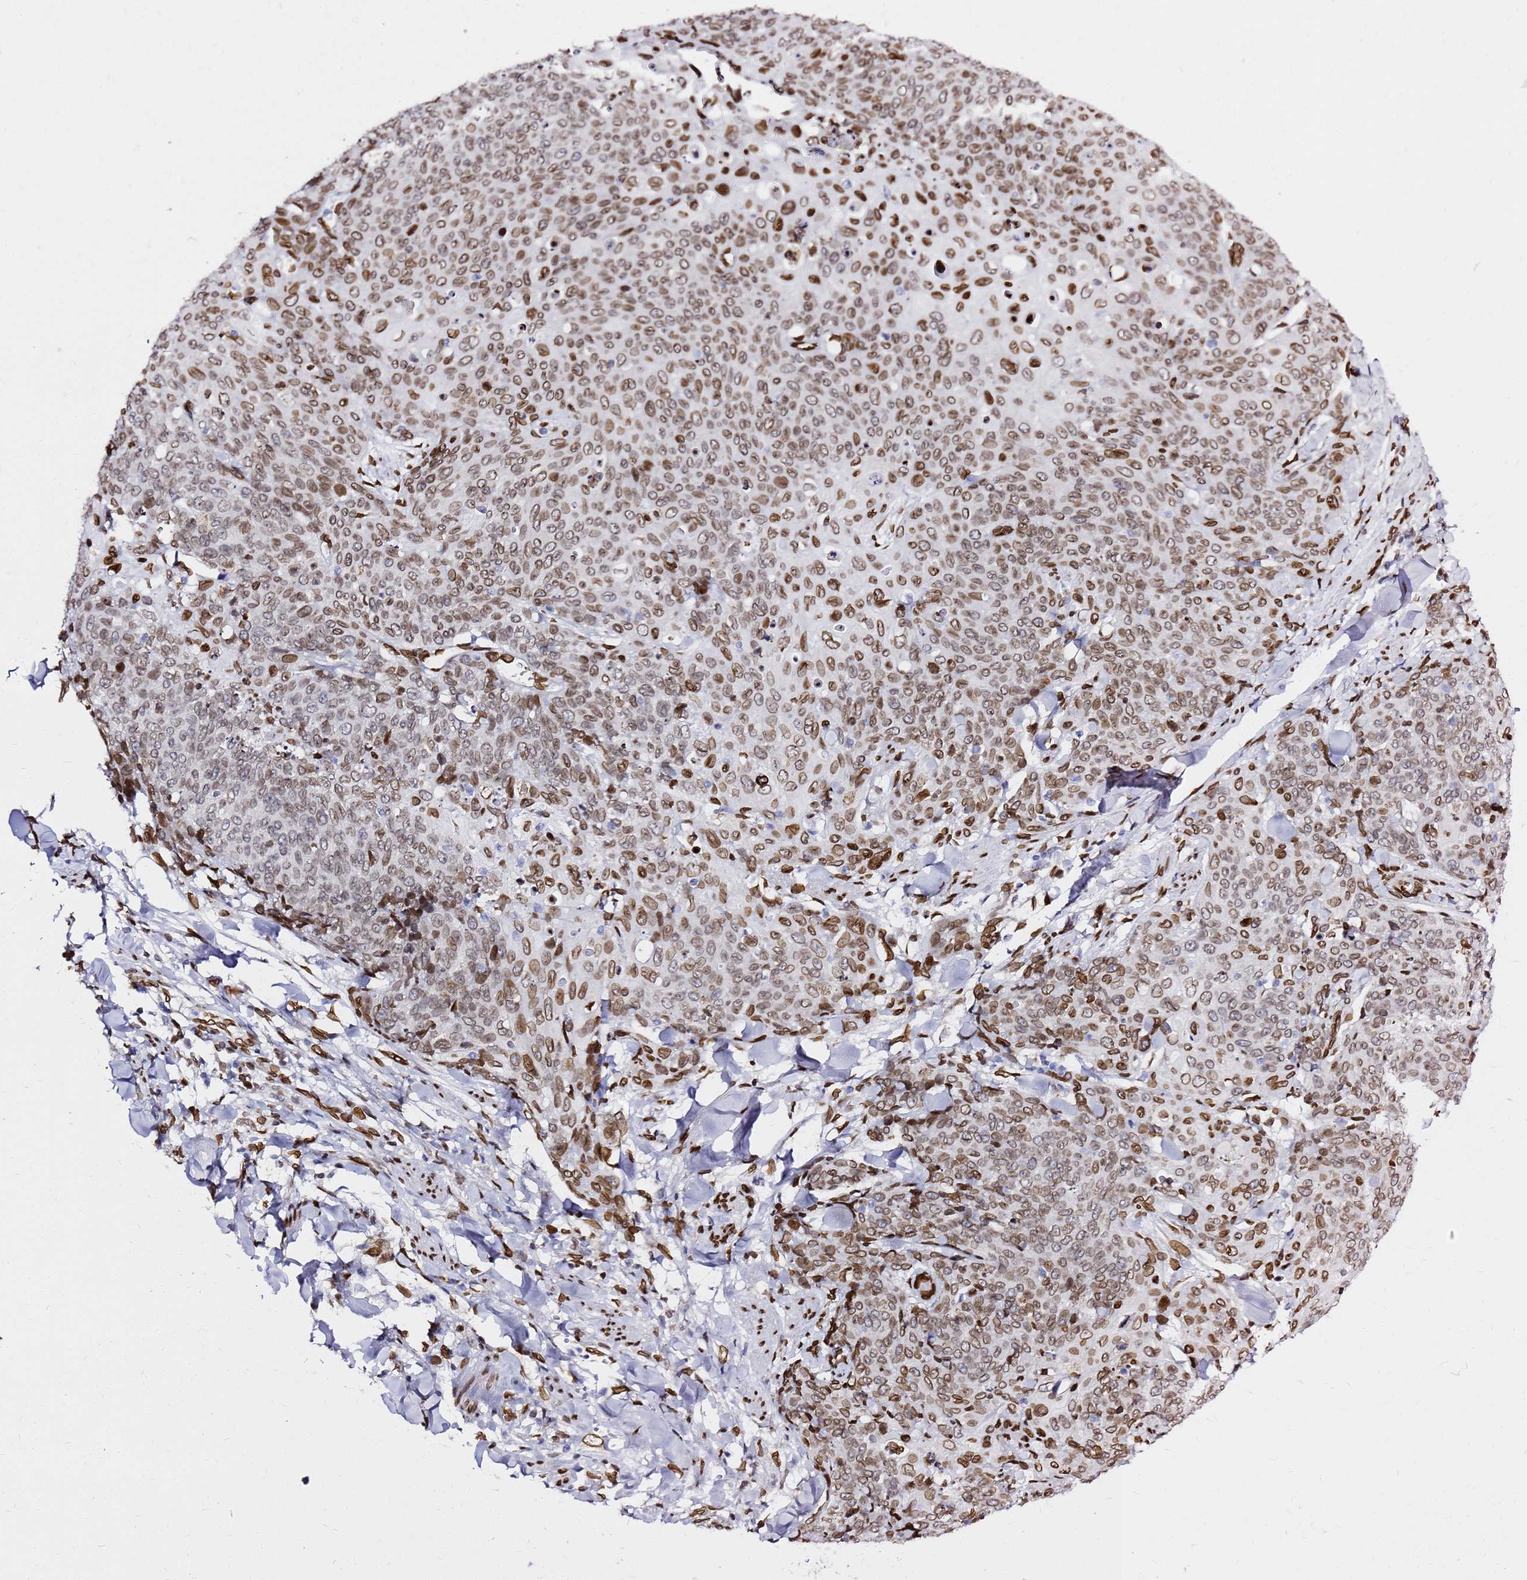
{"staining": {"intensity": "moderate", "quantity": ">75%", "location": "cytoplasmic/membranous,nuclear"}, "tissue": "skin cancer", "cell_type": "Tumor cells", "image_type": "cancer", "snomed": [{"axis": "morphology", "description": "Squamous cell carcinoma, NOS"}, {"axis": "topography", "description": "Skin"}, {"axis": "topography", "description": "Vulva"}], "caption": "A brown stain labels moderate cytoplasmic/membranous and nuclear expression of a protein in human skin cancer (squamous cell carcinoma) tumor cells. The staining is performed using DAB (3,3'-diaminobenzidine) brown chromogen to label protein expression. The nuclei are counter-stained blue using hematoxylin.", "gene": "C6orf141", "patient": {"sex": "female", "age": 85}}